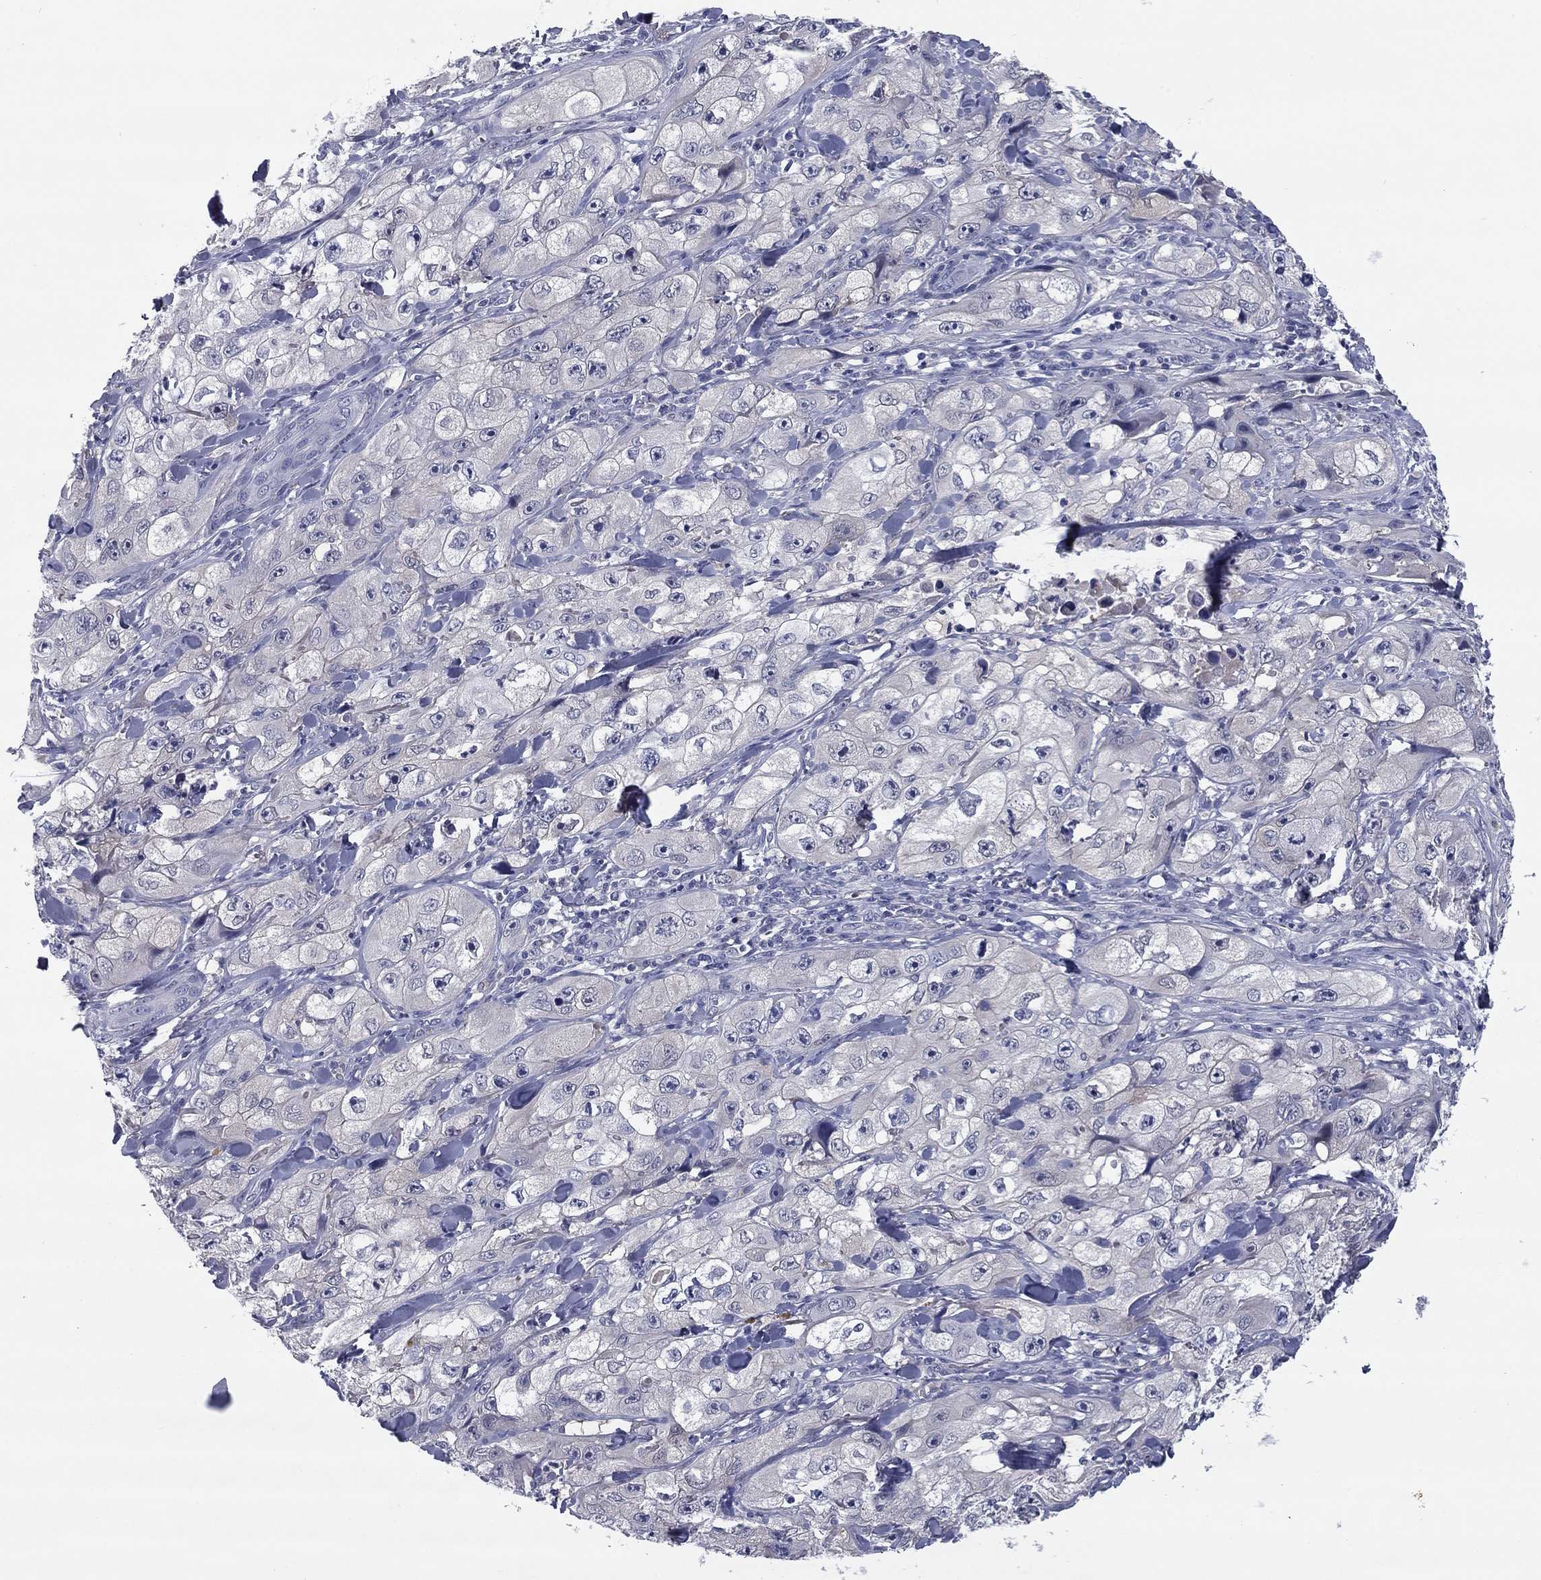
{"staining": {"intensity": "negative", "quantity": "none", "location": "none"}, "tissue": "skin cancer", "cell_type": "Tumor cells", "image_type": "cancer", "snomed": [{"axis": "morphology", "description": "Squamous cell carcinoma, NOS"}, {"axis": "topography", "description": "Skin"}, {"axis": "topography", "description": "Subcutis"}], "caption": "This micrograph is of skin squamous cell carcinoma stained with immunohistochemistry (IHC) to label a protein in brown with the nuclei are counter-stained blue. There is no staining in tumor cells.", "gene": "REXO5", "patient": {"sex": "male", "age": 73}}